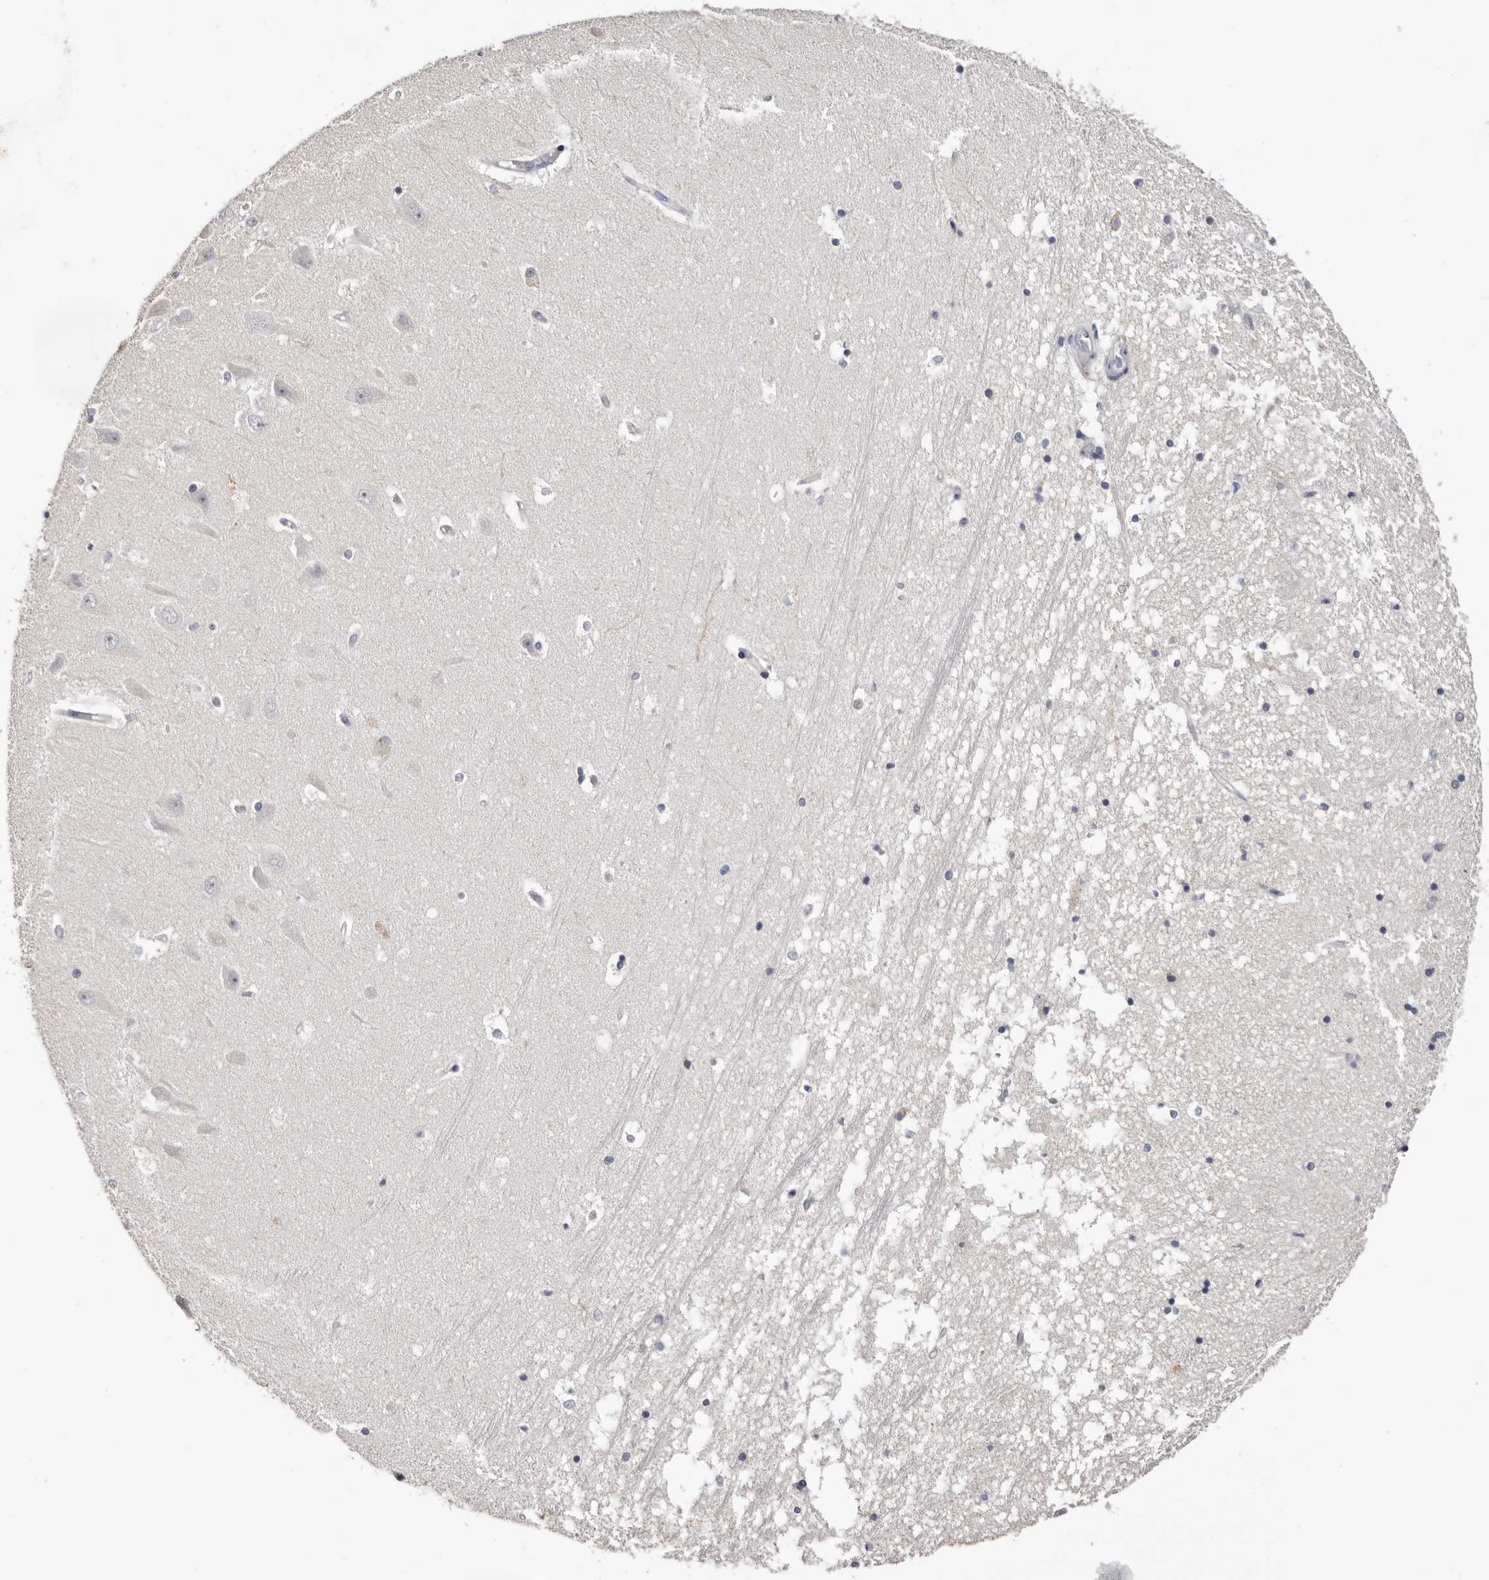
{"staining": {"intensity": "negative", "quantity": "none", "location": "none"}, "tissue": "hippocampus", "cell_type": "Glial cells", "image_type": "normal", "snomed": [{"axis": "morphology", "description": "Normal tissue, NOS"}, {"axis": "topography", "description": "Hippocampus"}], "caption": "This image is of benign hippocampus stained with immunohistochemistry to label a protein in brown with the nuclei are counter-stained blue. There is no expression in glial cells.", "gene": "CASQ1", "patient": {"sex": "male", "age": 45}}